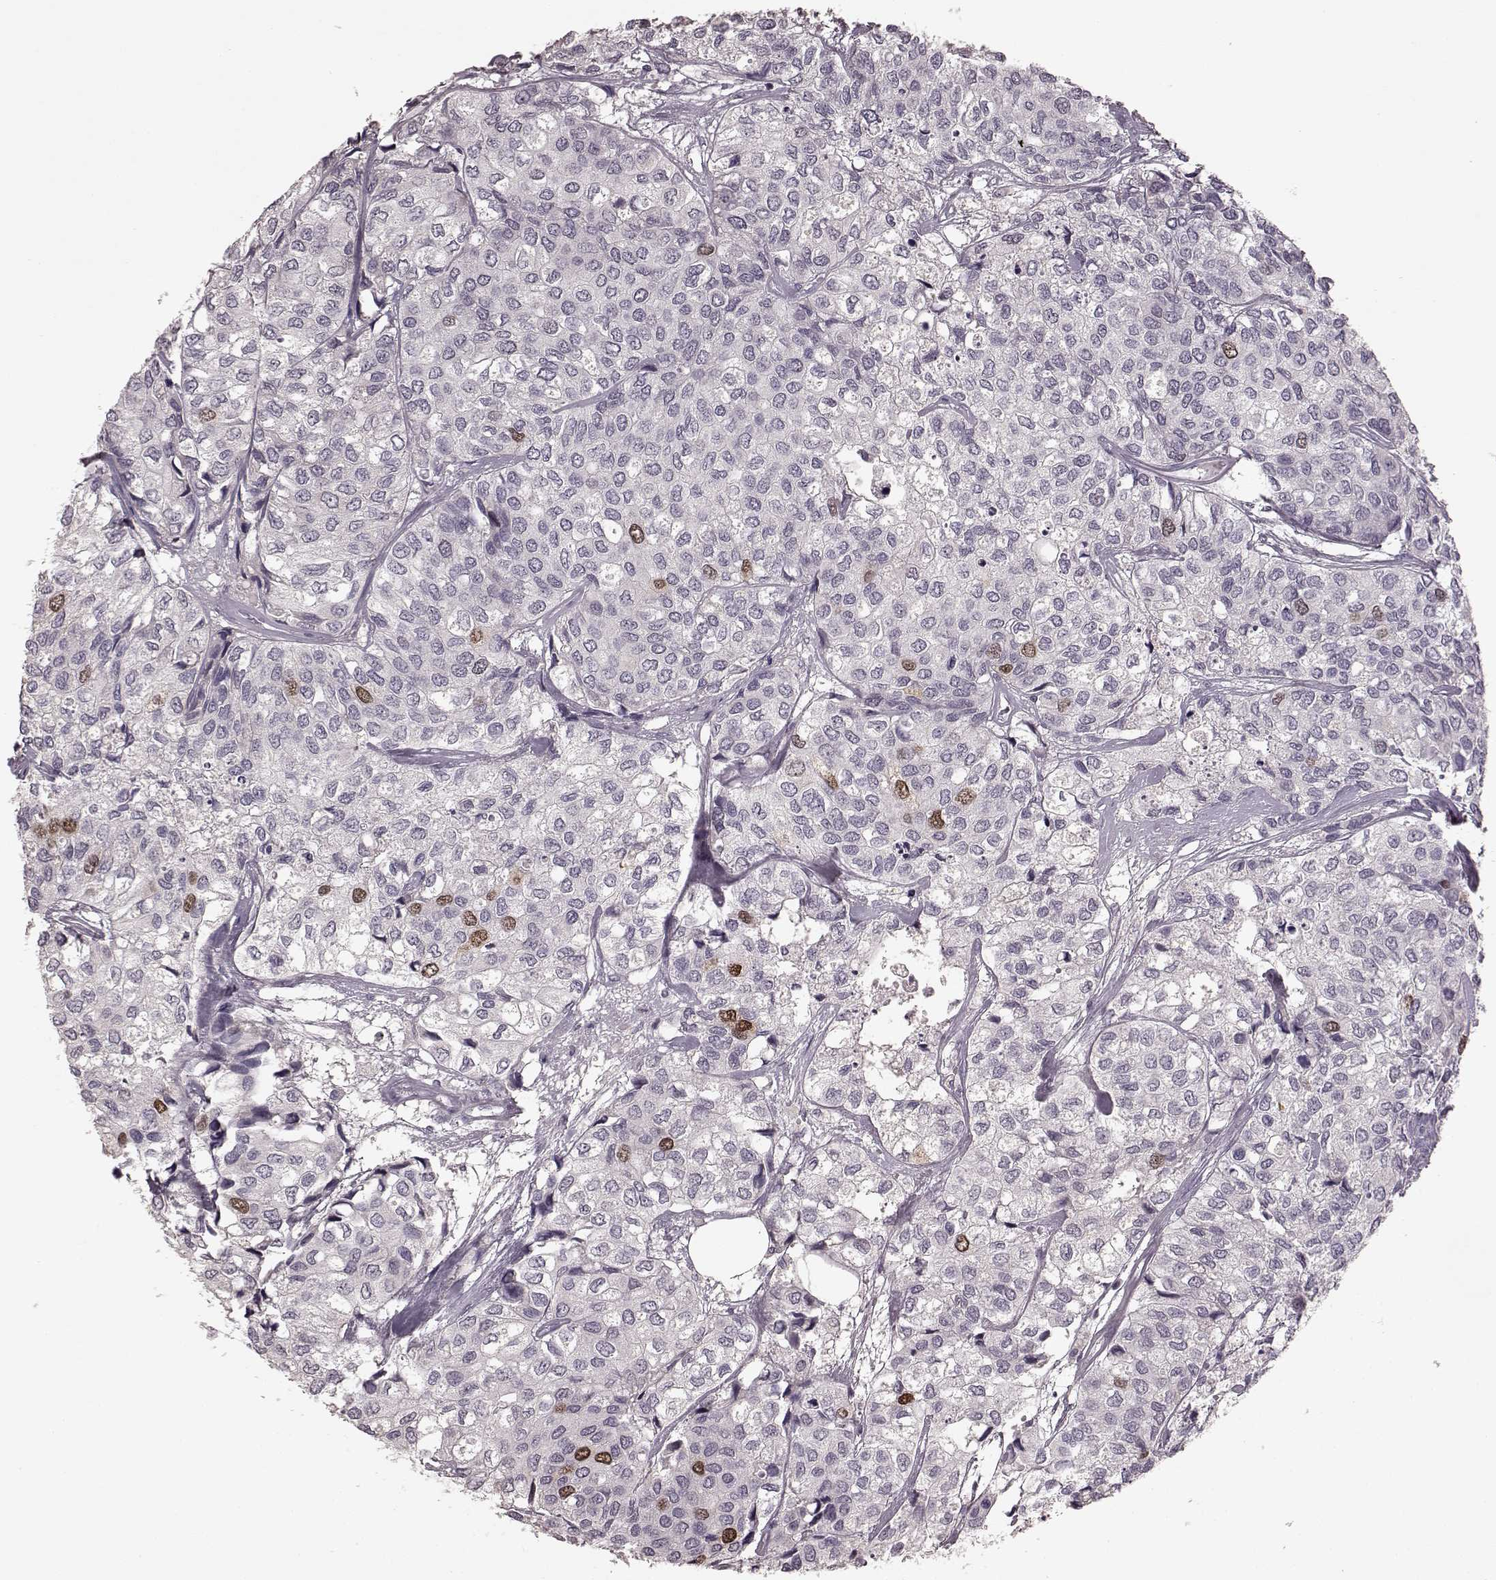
{"staining": {"intensity": "moderate", "quantity": "<25%", "location": "nuclear"}, "tissue": "urothelial cancer", "cell_type": "Tumor cells", "image_type": "cancer", "snomed": [{"axis": "morphology", "description": "Urothelial carcinoma, High grade"}, {"axis": "topography", "description": "Urinary bladder"}], "caption": "Protein staining demonstrates moderate nuclear staining in approximately <25% of tumor cells in urothelial carcinoma (high-grade).", "gene": "CCNA2", "patient": {"sex": "male", "age": 73}}